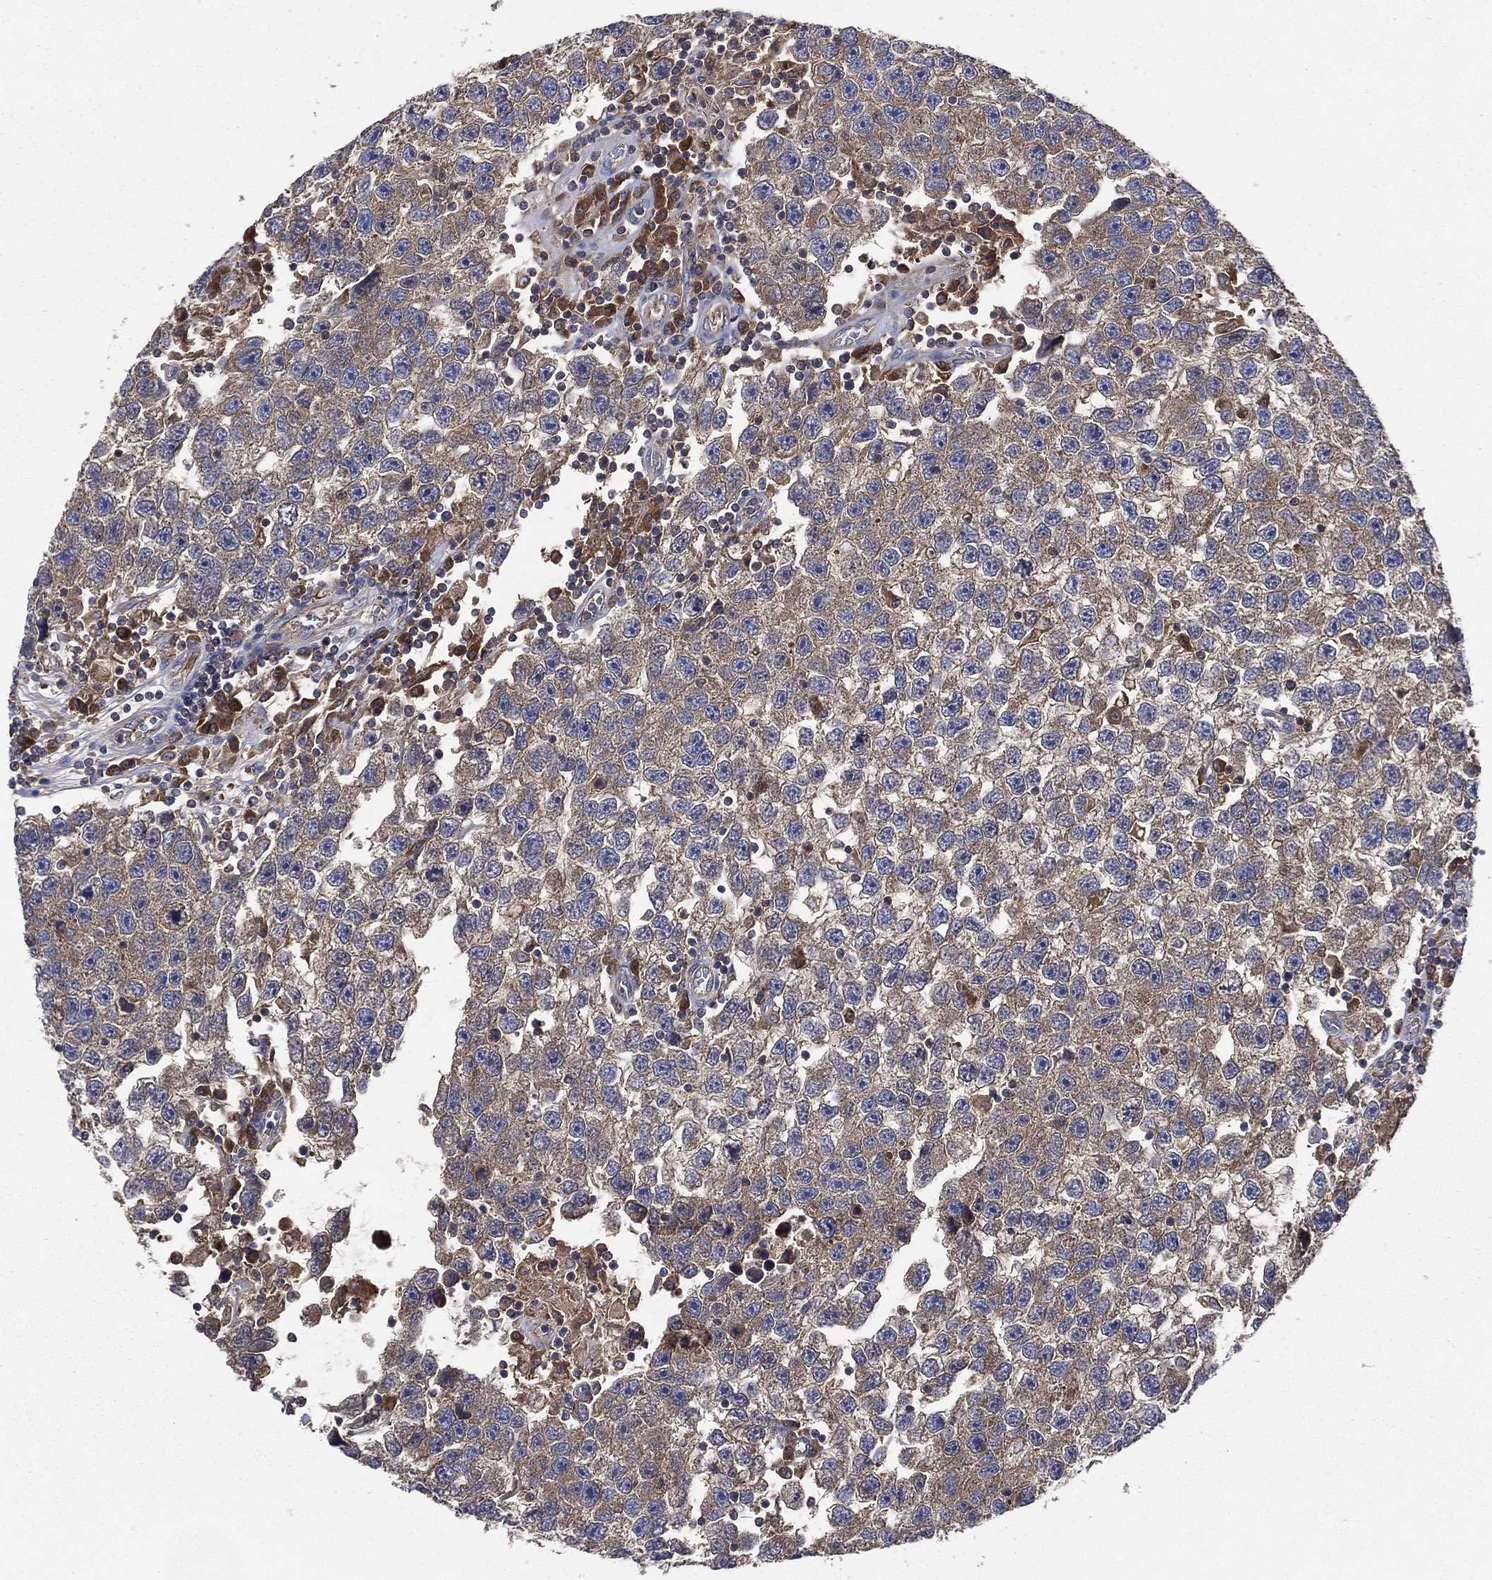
{"staining": {"intensity": "weak", "quantity": ">75%", "location": "cytoplasmic/membranous"}, "tissue": "testis cancer", "cell_type": "Tumor cells", "image_type": "cancer", "snomed": [{"axis": "morphology", "description": "Seminoma, NOS"}, {"axis": "topography", "description": "Testis"}], "caption": "The micrograph exhibits a brown stain indicating the presence of a protein in the cytoplasmic/membranous of tumor cells in testis seminoma. The staining is performed using DAB (3,3'-diaminobenzidine) brown chromogen to label protein expression. The nuclei are counter-stained blue using hematoxylin.", "gene": "SMPD3", "patient": {"sex": "male", "age": 26}}